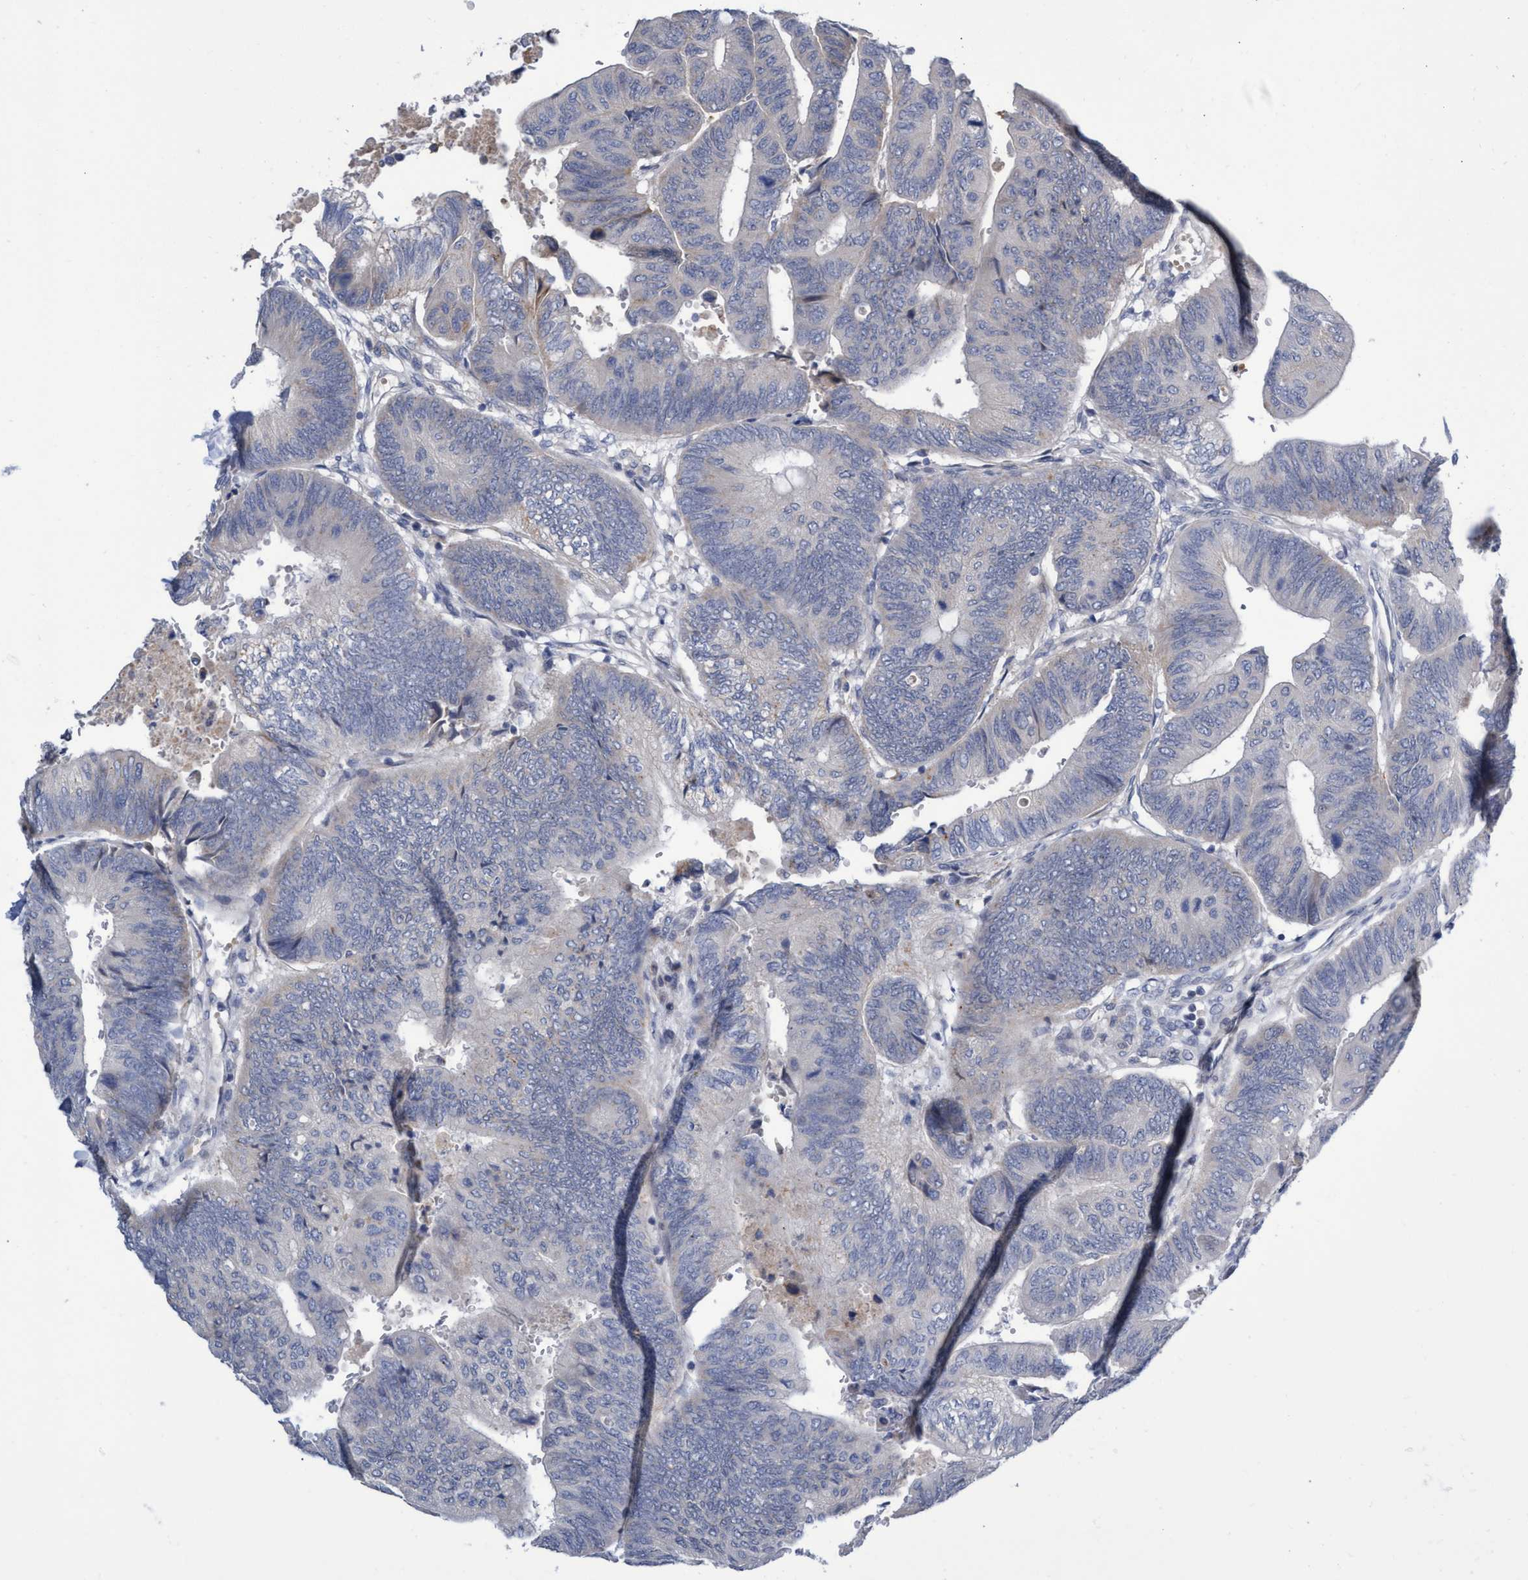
{"staining": {"intensity": "negative", "quantity": "none", "location": "none"}, "tissue": "colorectal cancer", "cell_type": "Tumor cells", "image_type": "cancer", "snomed": [{"axis": "morphology", "description": "Normal tissue, NOS"}, {"axis": "morphology", "description": "Adenocarcinoma, NOS"}, {"axis": "topography", "description": "Rectum"}, {"axis": "topography", "description": "Peripheral nerve tissue"}], "caption": "Immunohistochemistry (IHC) histopathology image of human adenocarcinoma (colorectal) stained for a protein (brown), which reveals no positivity in tumor cells.", "gene": "ABCF2", "patient": {"sex": "male", "age": 92}}